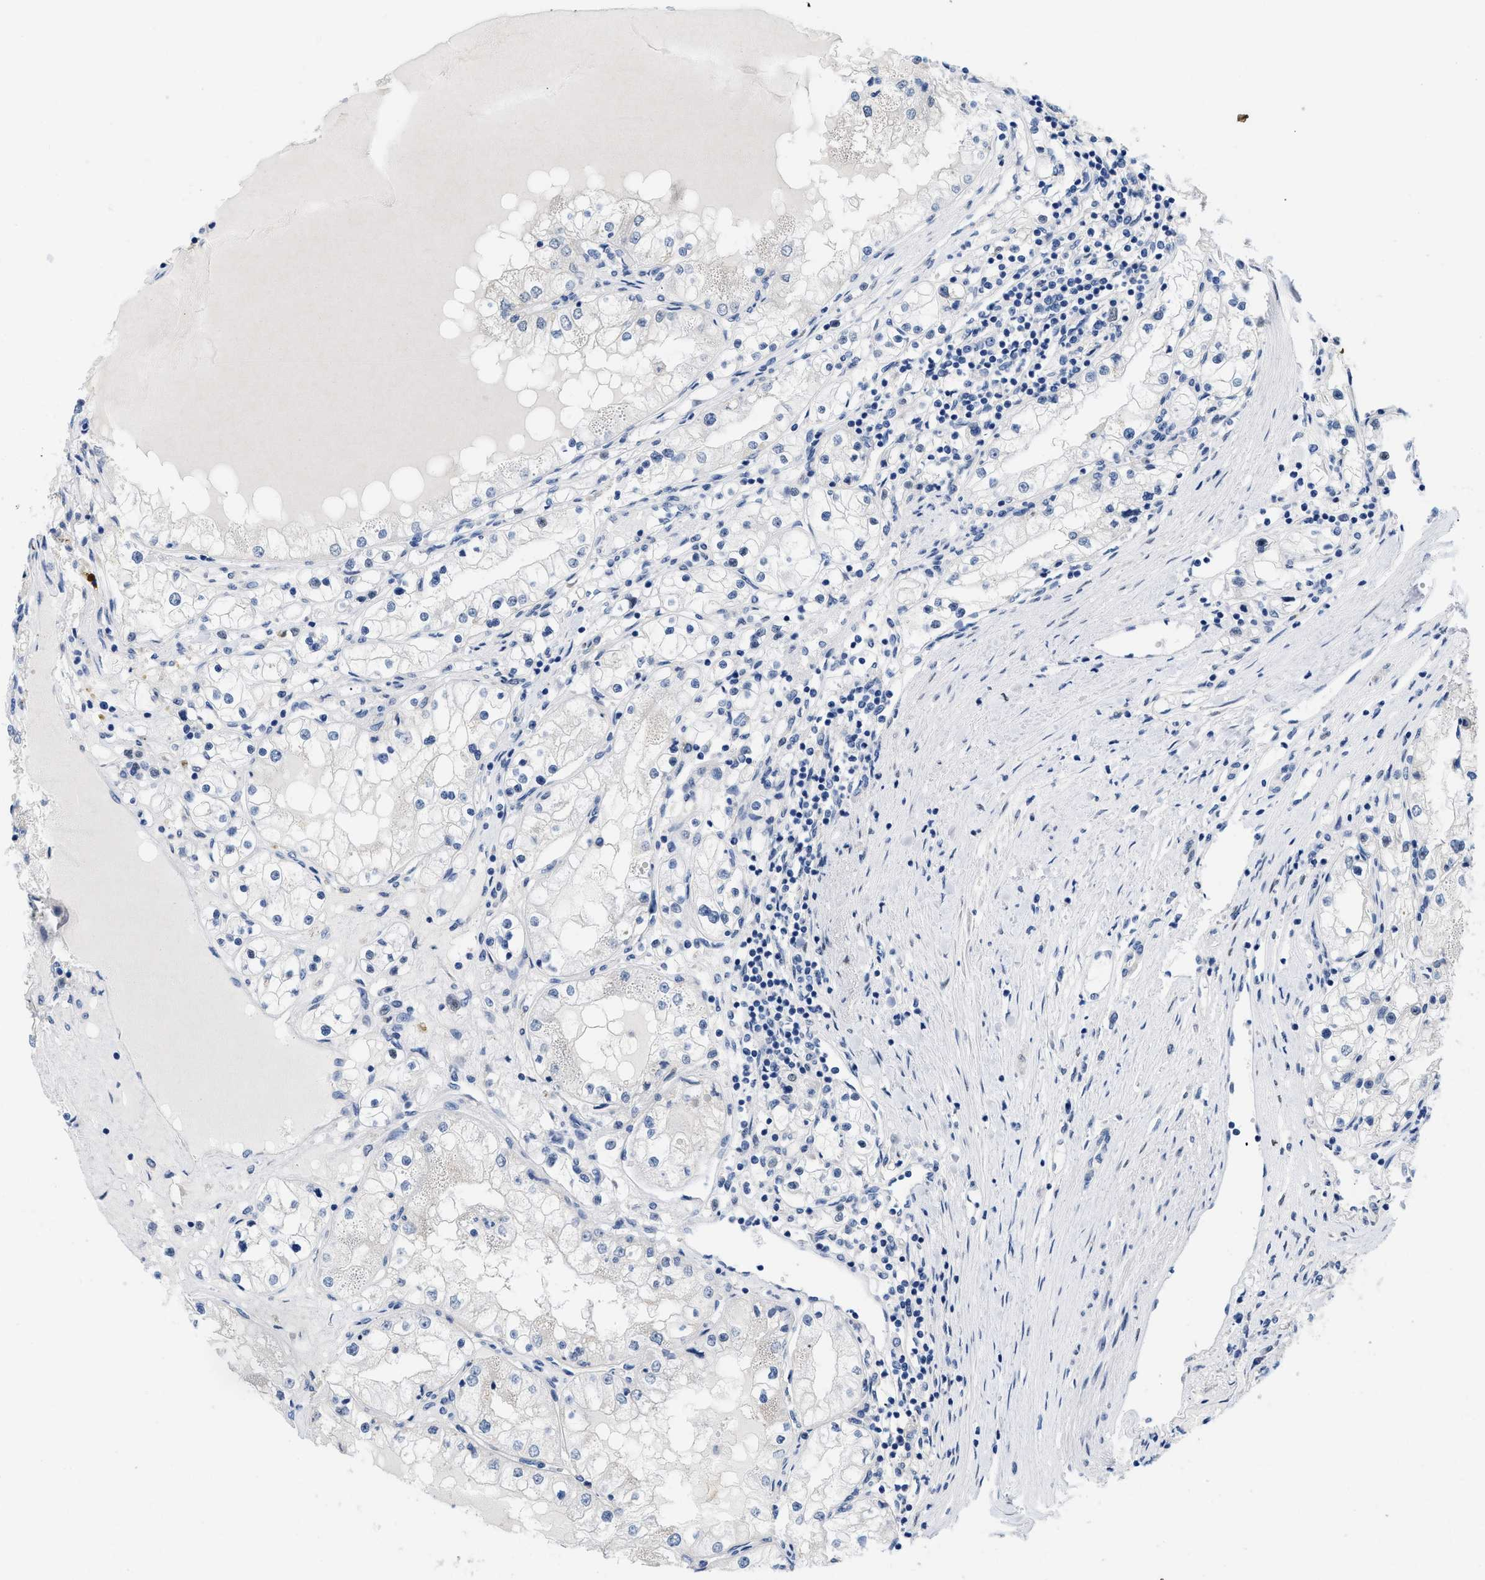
{"staining": {"intensity": "negative", "quantity": "none", "location": "none"}, "tissue": "renal cancer", "cell_type": "Tumor cells", "image_type": "cancer", "snomed": [{"axis": "morphology", "description": "Adenocarcinoma, NOS"}, {"axis": "topography", "description": "Kidney"}], "caption": "High power microscopy micrograph of an IHC photomicrograph of renal cancer, revealing no significant staining in tumor cells. (DAB (3,3'-diaminobenzidine) immunohistochemistry (IHC), high magnification).", "gene": "NFIX", "patient": {"sex": "male", "age": 68}}